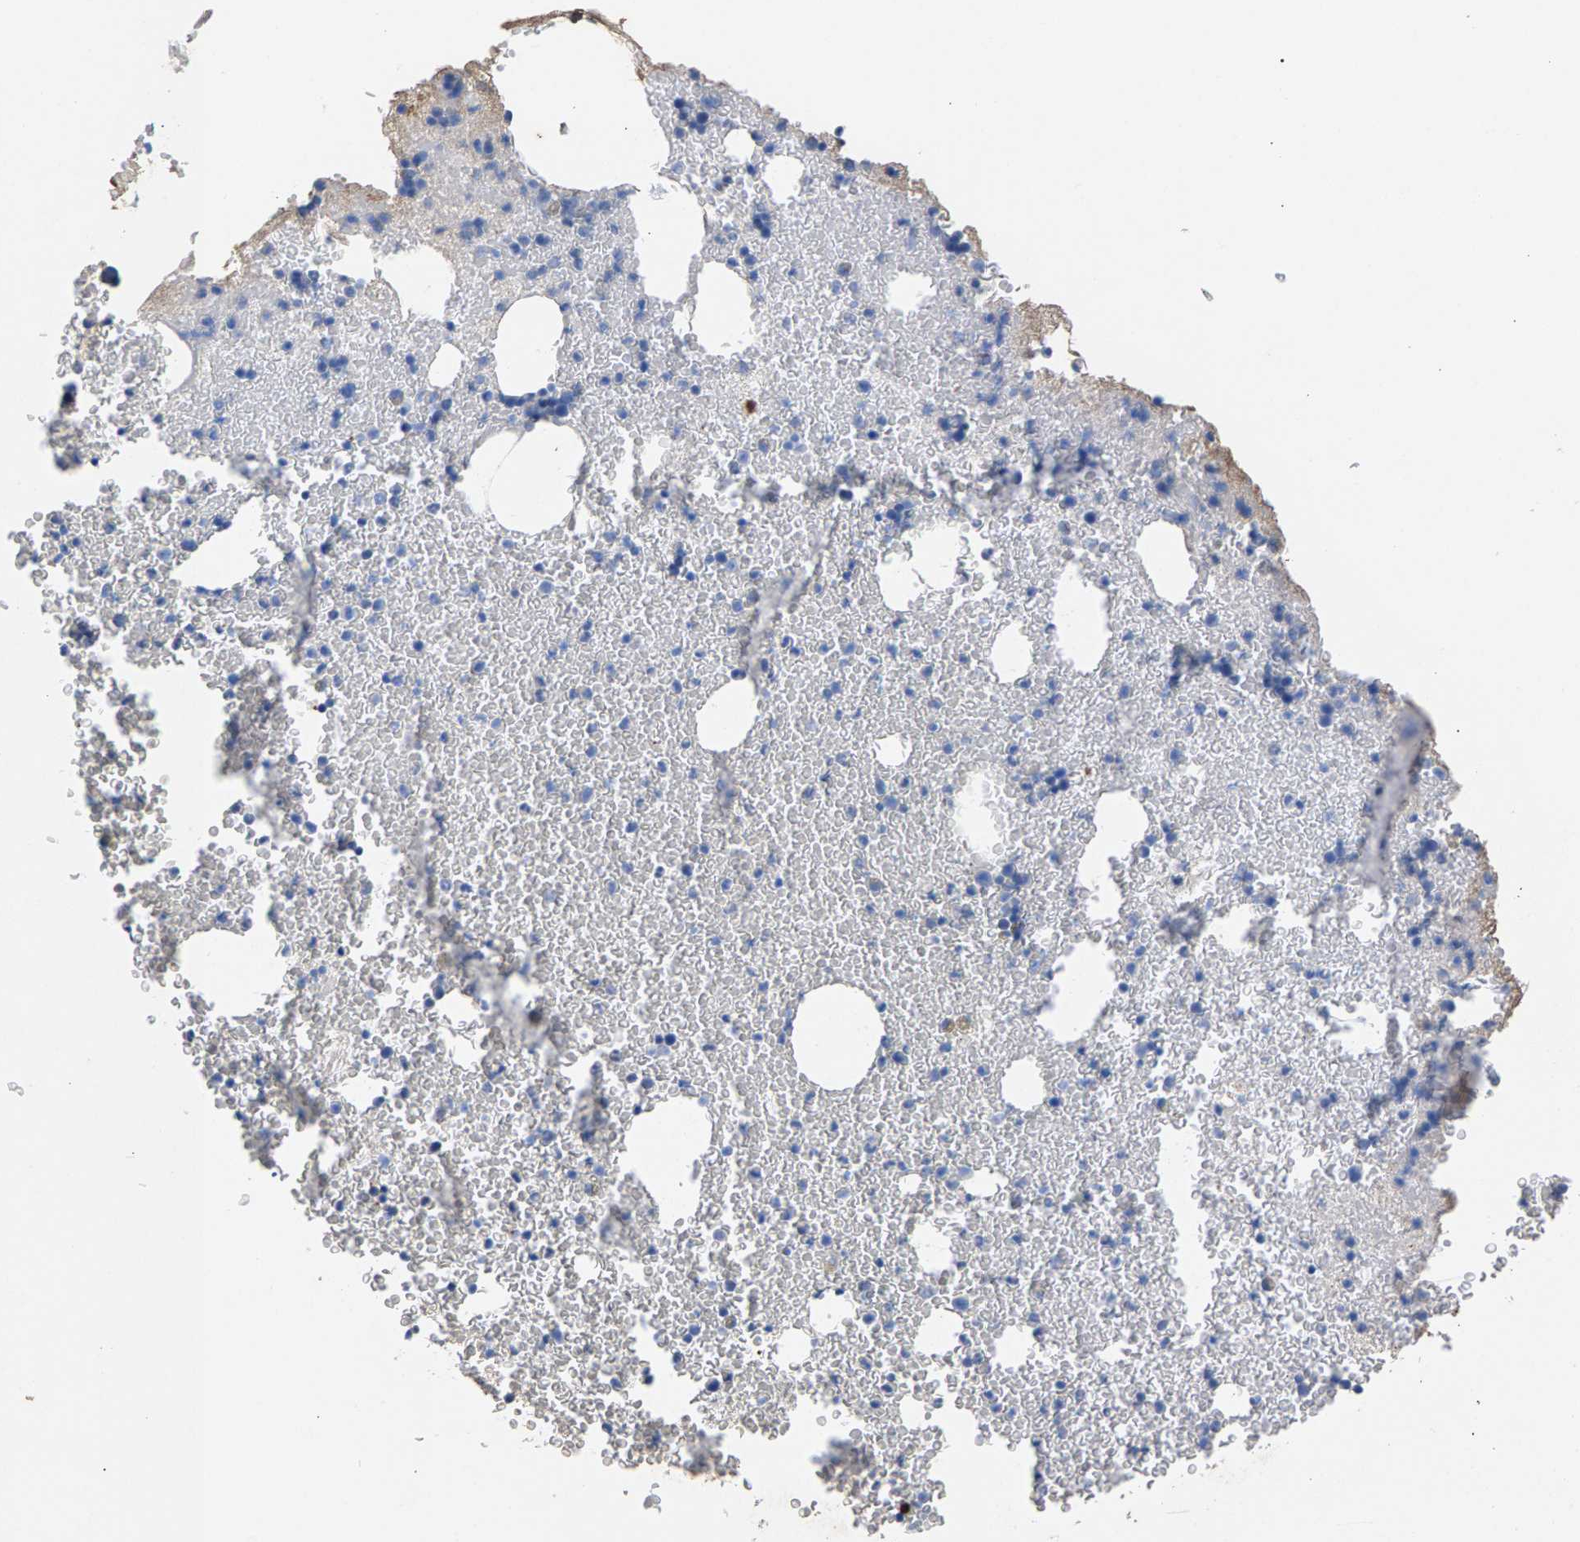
{"staining": {"intensity": "negative", "quantity": "none", "location": "none"}, "tissue": "bone marrow", "cell_type": "Hematopoietic cells", "image_type": "normal", "snomed": [{"axis": "morphology", "description": "Normal tissue, NOS"}, {"axis": "morphology", "description": "Inflammation, NOS"}, {"axis": "topography", "description": "Bone marrow"}], "caption": "Immunohistochemistry (IHC) photomicrograph of benign bone marrow stained for a protein (brown), which displays no positivity in hematopoietic cells. The staining is performed using DAB (3,3'-diaminobenzidine) brown chromogen with nuclei counter-stained in using hematoxylin.", "gene": "APOH", "patient": {"sex": "male", "age": 63}}